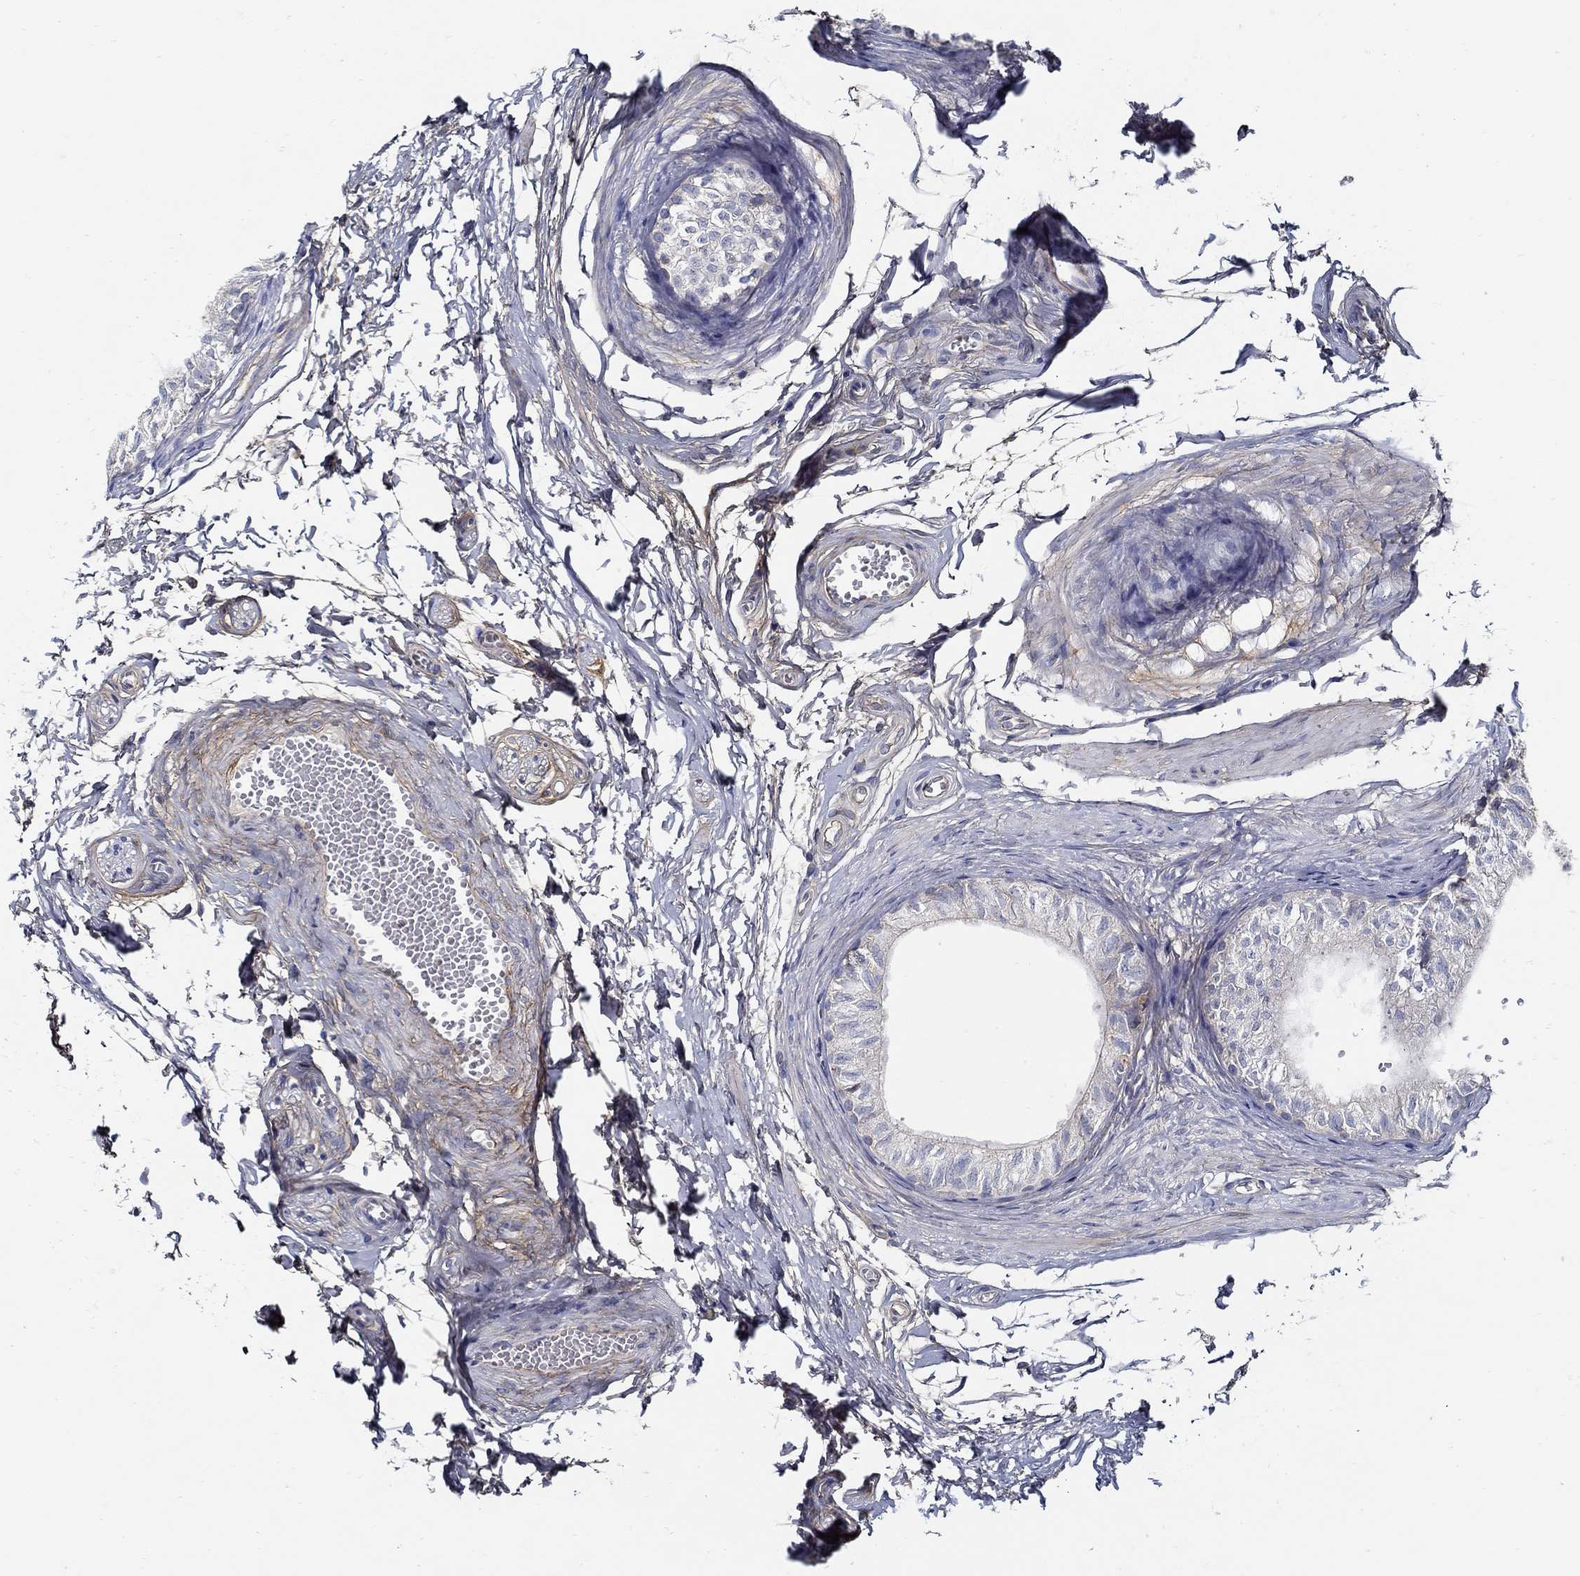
{"staining": {"intensity": "weak", "quantity": "<25%", "location": "cytoplasmic/membranous"}, "tissue": "epididymis", "cell_type": "Glandular cells", "image_type": "normal", "snomed": [{"axis": "morphology", "description": "Normal tissue, NOS"}, {"axis": "topography", "description": "Epididymis"}], "caption": "The micrograph shows no significant staining in glandular cells of epididymis.", "gene": "TGFBI", "patient": {"sex": "male", "age": 22}}